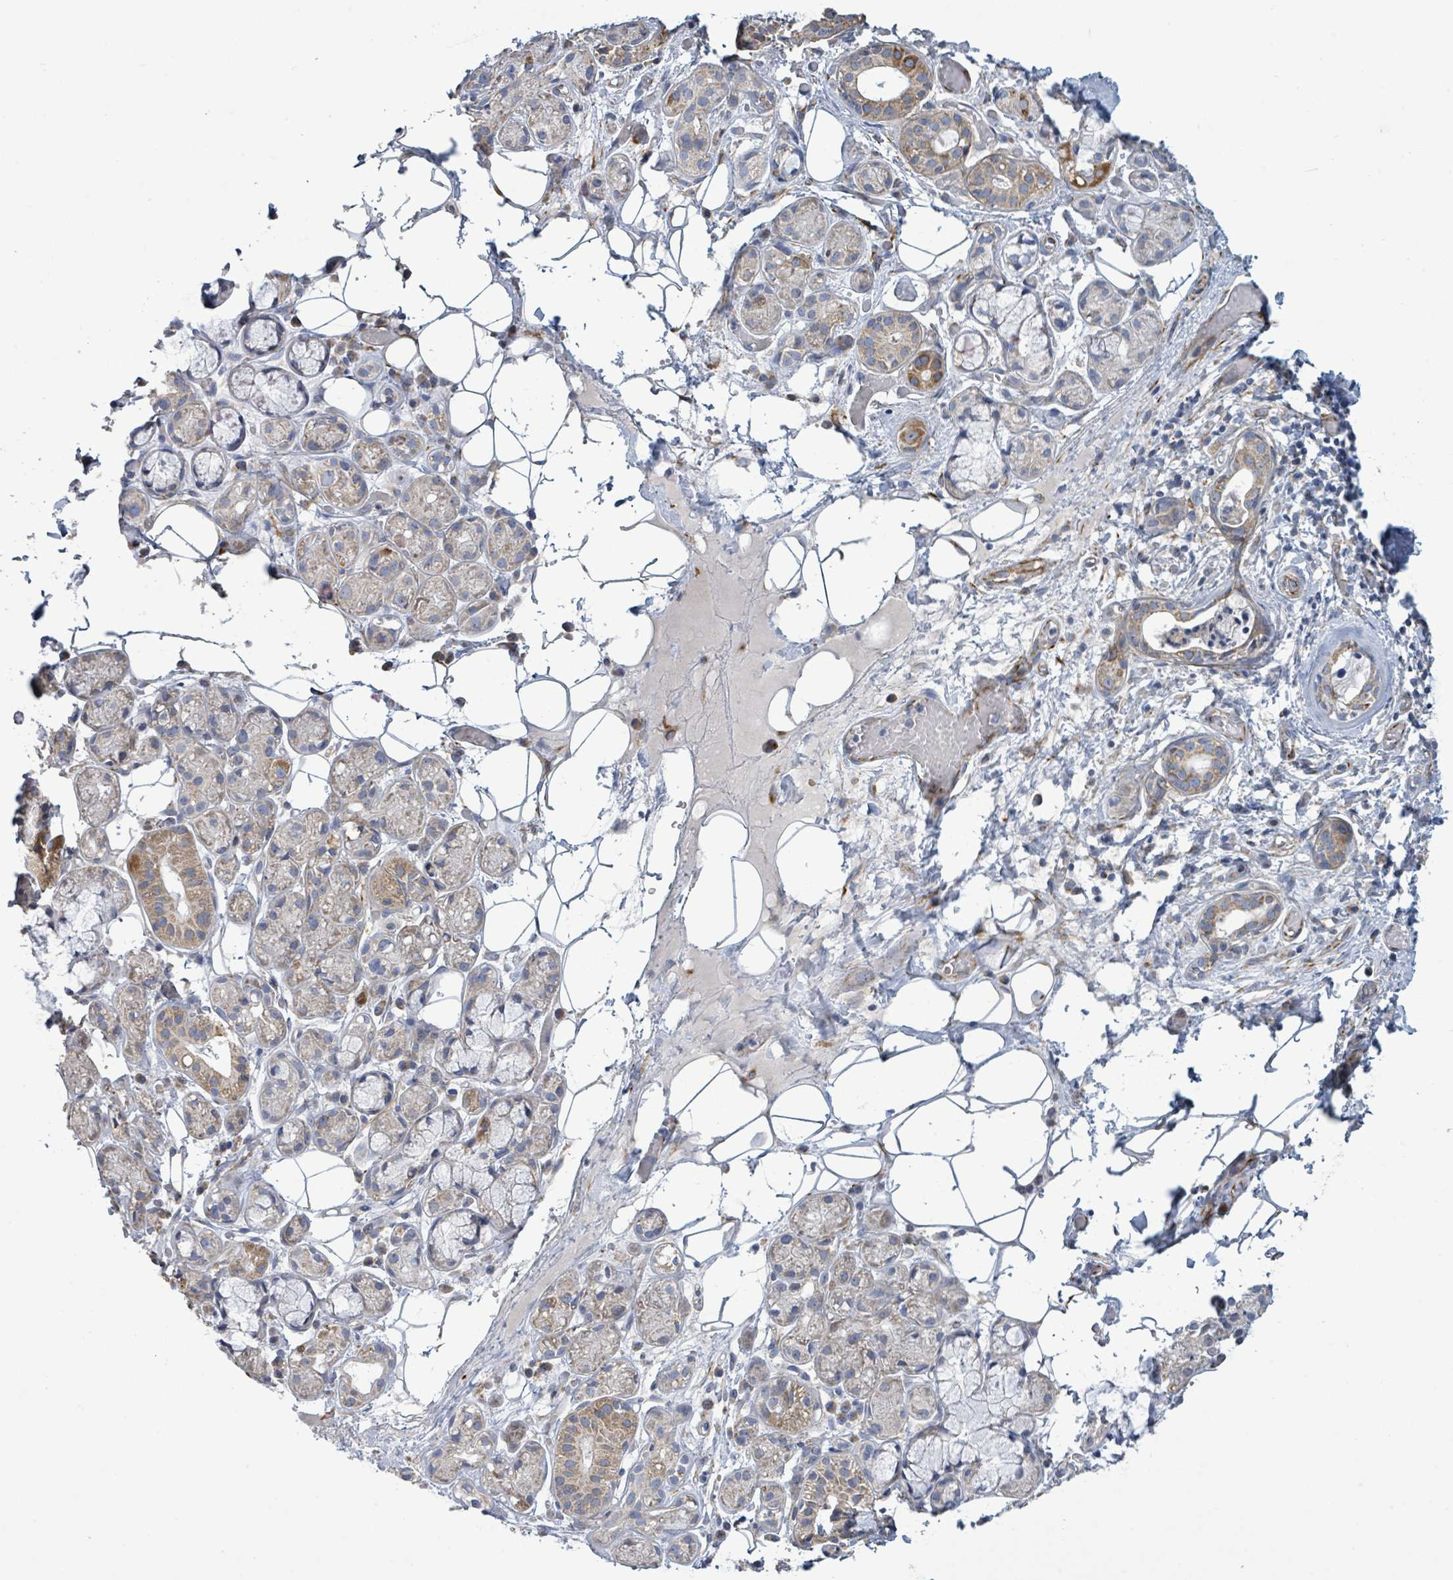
{"staining": {"intensity": "moderate", "quantity": ">75%", "location": "cytoplasmic/membranous"}, "tissue": "salivary gland", "cell_type": "Glandular cells", "image_type": "normal", "snomed": [{"axis": "morphology", "description": "Normal tissue, NOS"}, {"axis": "topography", "description": "Salivary gland"}], "caption": "High-power microscopy captured an immunohistochemistry histopathology image of normal salivary gland, revealing moderate cytoplasmic/membranous positivity in about >75% of glandular cells. (DAB = brown stain, brightfield microscopy at high magnification).", "gene": "ALG12", "patient": {"sex": "male", "age": 82}}